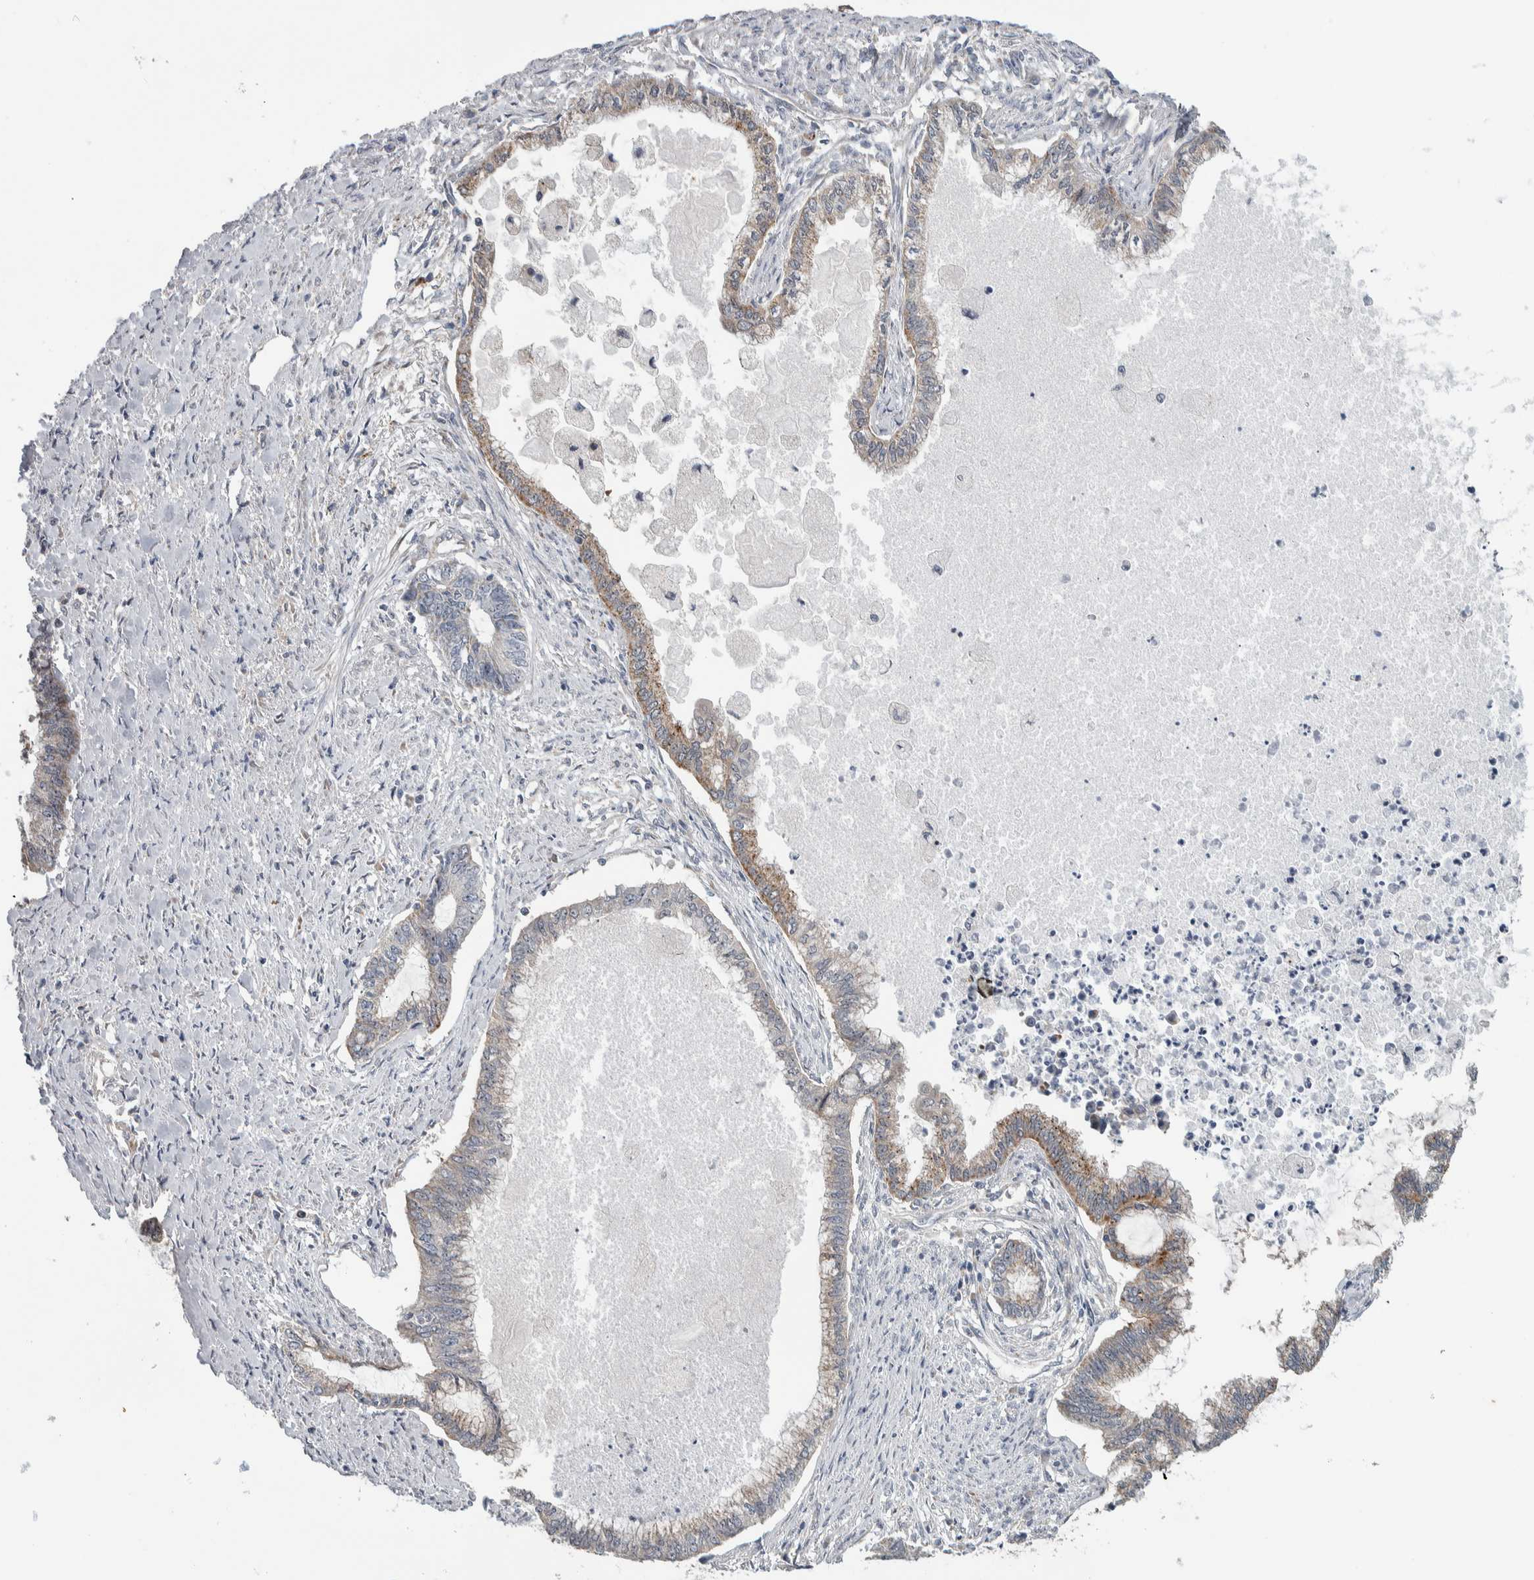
{"staining": {"intensity": "weak", "quantity": ">75%", "location": "cytoplasmic/membranous"}, "tissue": "endometrial cancer", "cell_type": "Tumor cells", "image_type": "cancer", "snomed": [{"axis": "morphology", "description": "Adenocarcinoma, NOS"}, {"axis": "topography", "description": "Endometrium"}], "caption": "A brown stain labels weak cytoplasmic/membranous expression of a protein in human endometrial cancer (adenocarcinoma) tumor cells.", "gene": "PRRG4", "patient": {"sex": "female", "age": 86}}